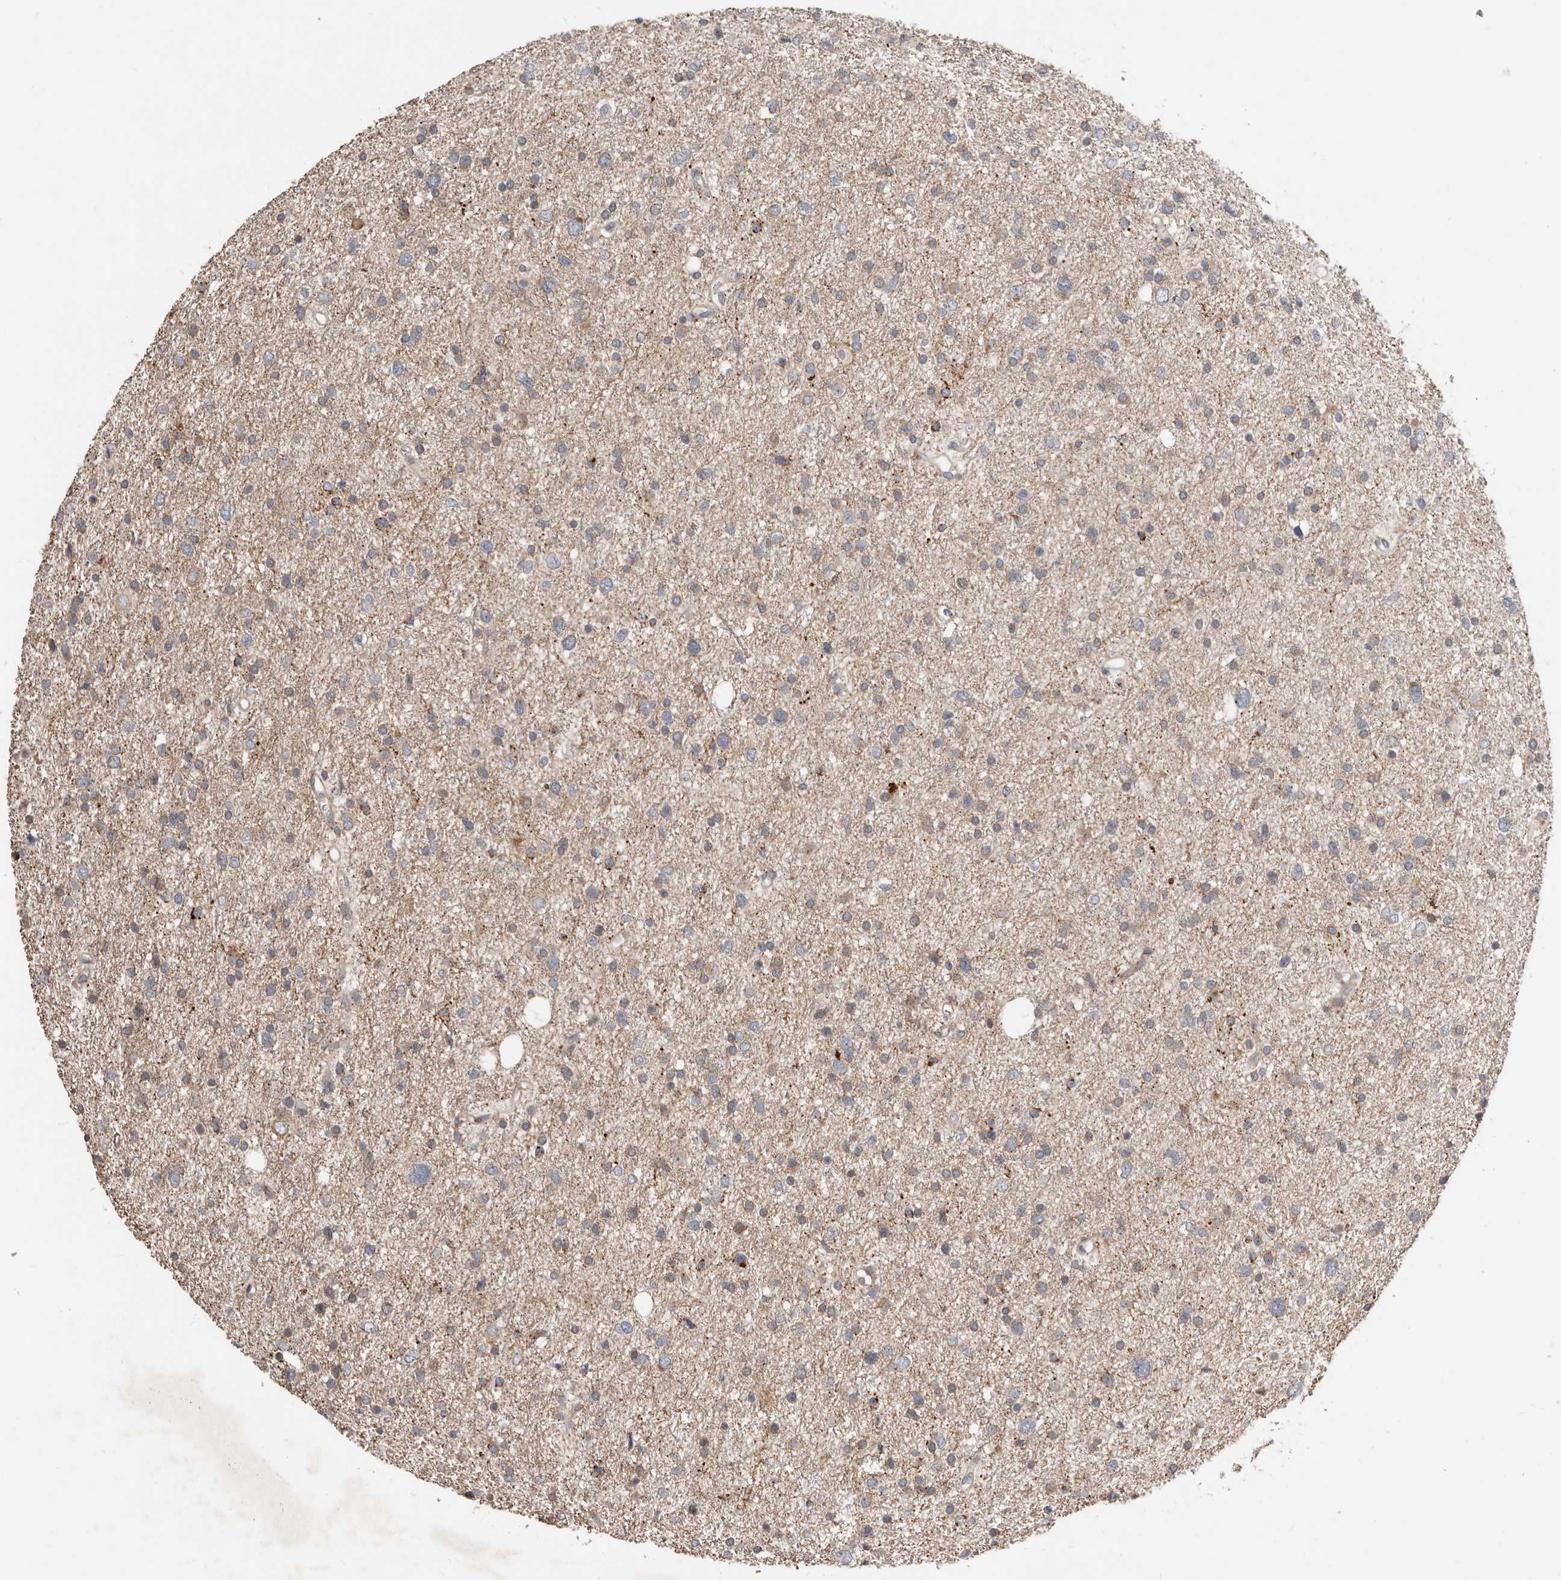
{"staining": {"intensity": "weak", "quantity": "25%-75%", "location": "cytoplasmic/membranous"}, "tissue": "glioma", "cell_type": "Tumor cells", "image_type": "cancer", "snomed": [{"axis": "morphology", "description": "Glioma, malignant, Low grade"}, {"axis": "topography", "description": "Brain"}], "caption": "Glioma tissue displays weak cytoplasmic/membranous positivity in about 25%-75% of tumor cells, visualized by immunohistochemistry. (DAB = brown stain, brightfield microscopy at high magnification).", "gene": "SMYD4", "patient": {"sex": "female", "age": 37}}